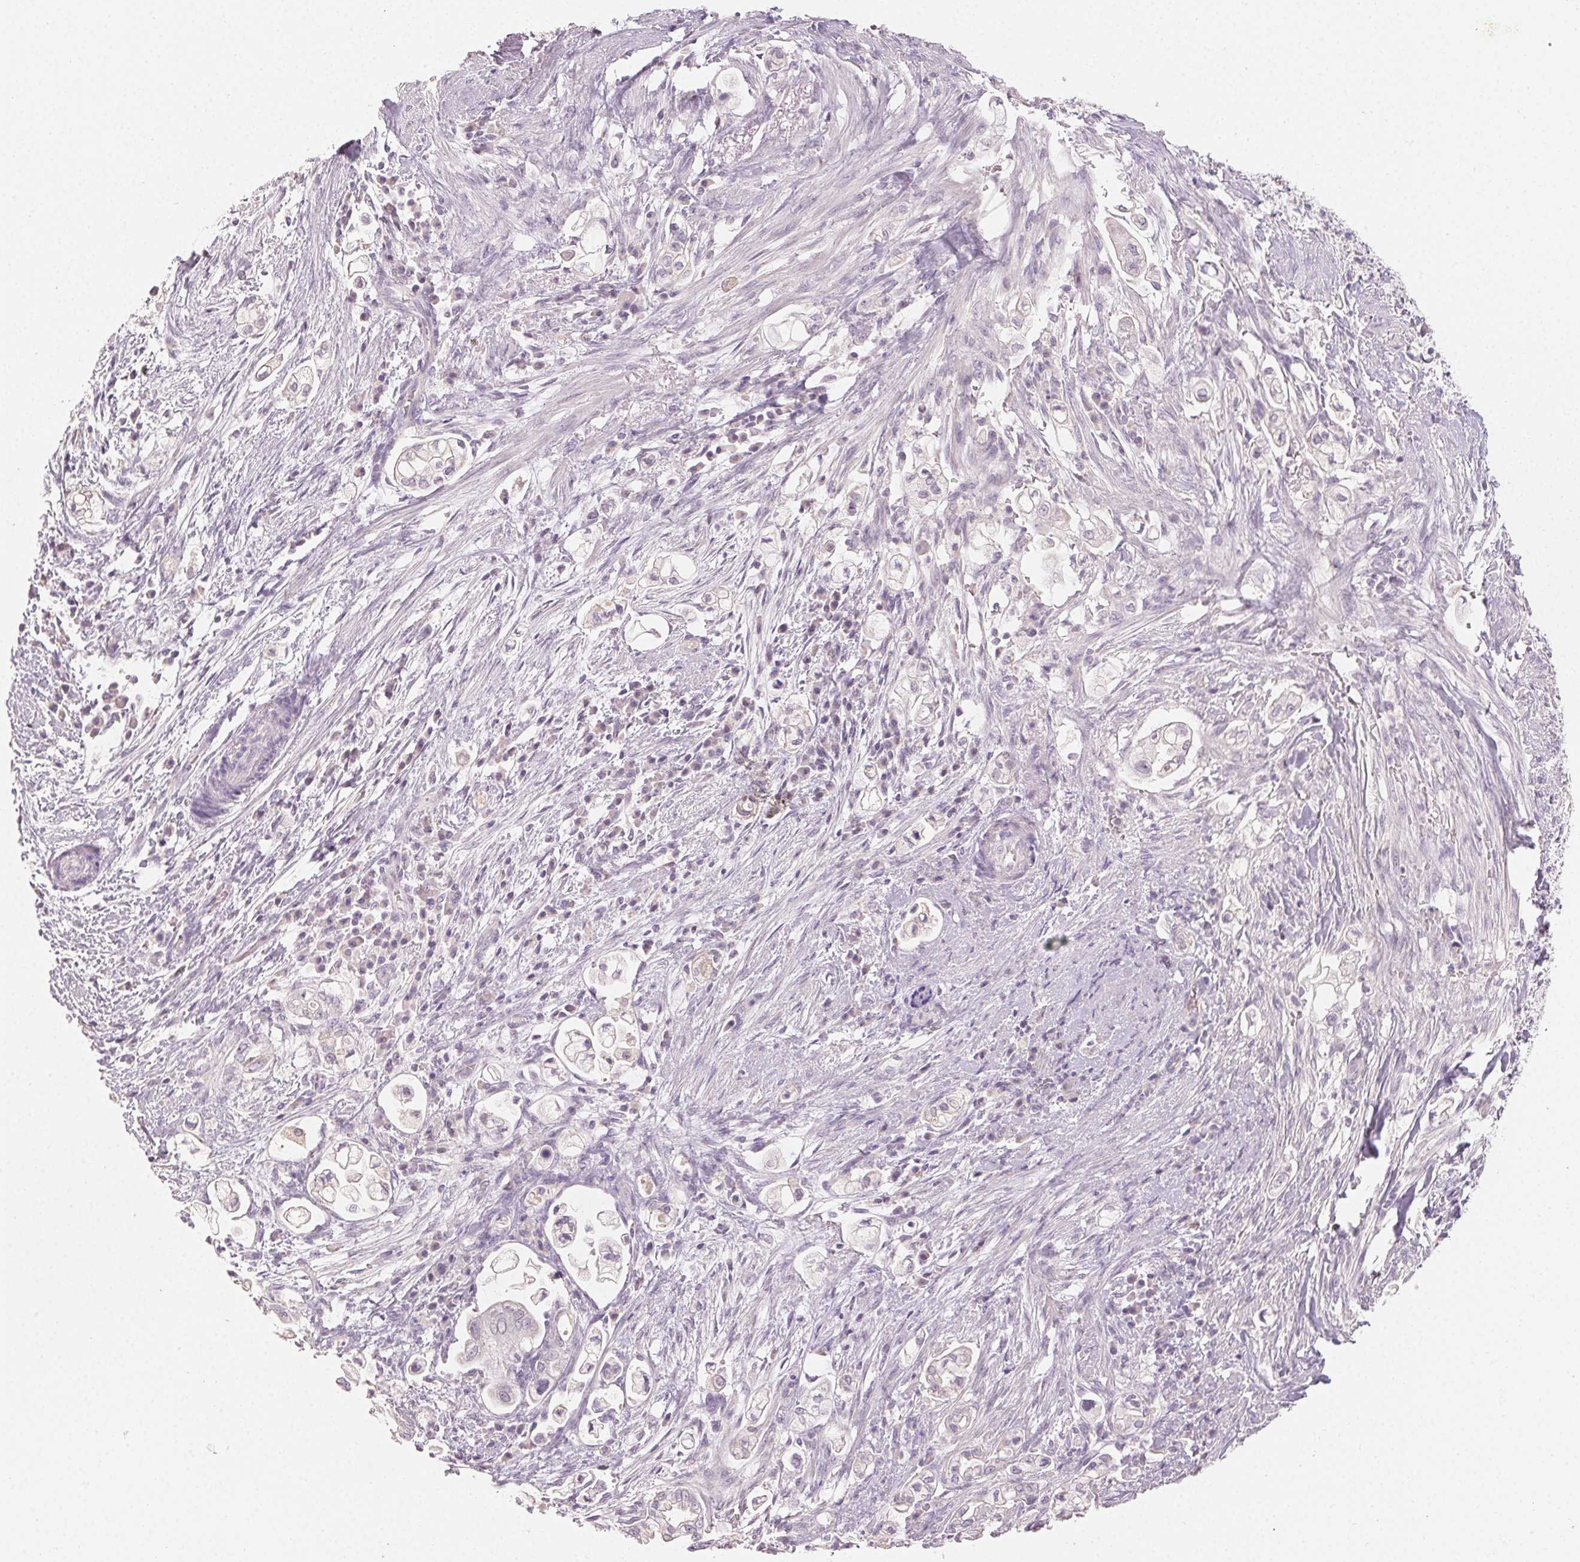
{"staining": {"intensity": "negative", "quantity": "none", "location": "none"}, "tissue": "pancreatic cancer", "cell_type": "Tumor cells", "image_type": "cancer", "snomed": [{"axis": "morphology", "description": "Adenocarcinoma, NOS"}, {"axis": "topography", "description": "Pancreas"}], "caption": "Immunohistochemical staining of human pancreatic adenocarcinoma displays no significant positivity in tumor cells. (DAB immunohistochemistry (IHC) with hematoxylin counter stain).", "gene": "LVRN", "patient": {"sex": "female", "age": 69}}